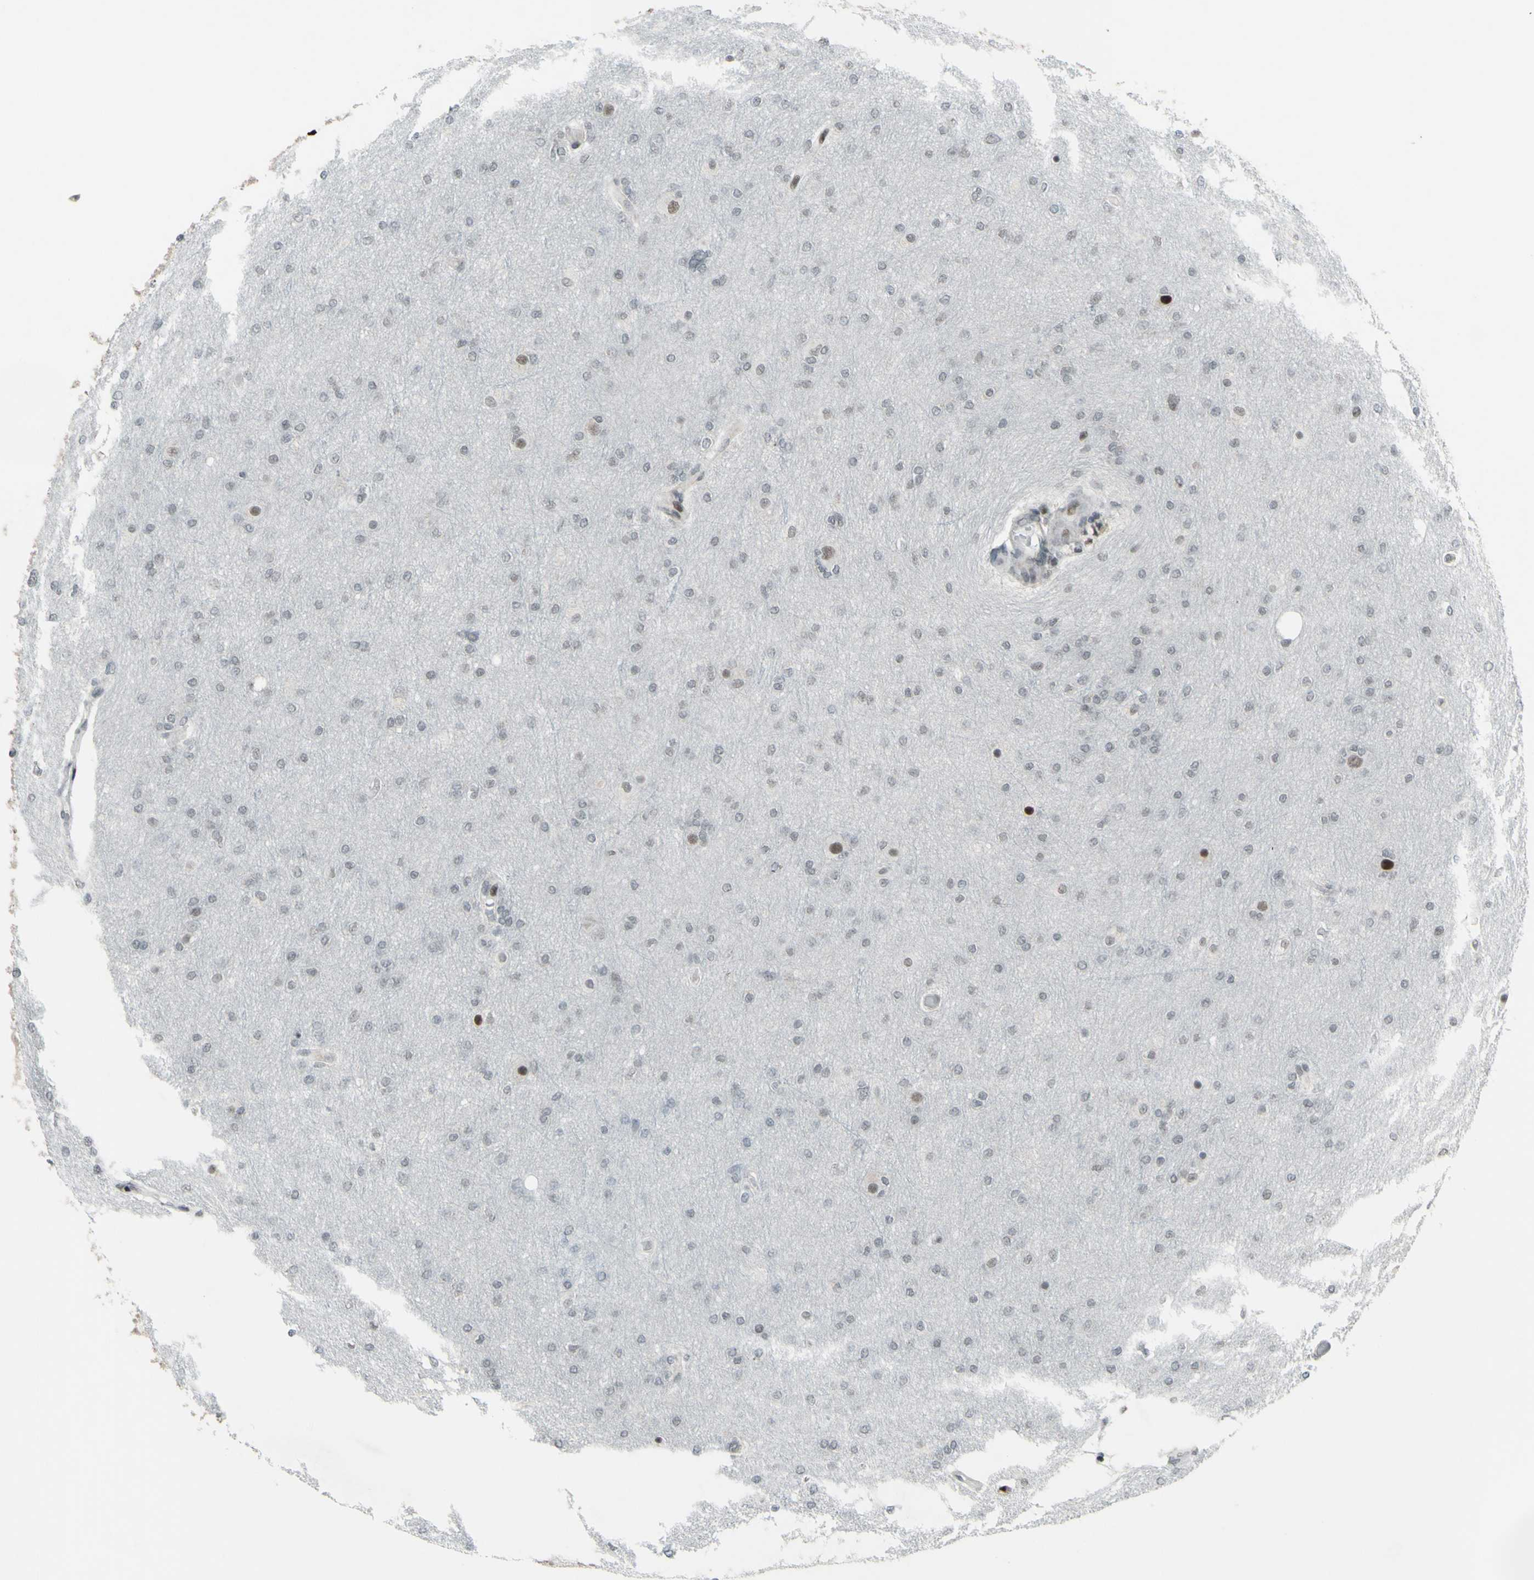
{"staining": {"intensity": "moderate", "quantity": "<25%", "location": "nuclear"}, "tissue": "glioma", "cell_type": "Tumor cells", "image_type": "cancer", "snomed": [{"axis": "morphology", "description": "Glioma, malignant, High grade"}, {"axis": "topography", "description": "Cerebral cortex"}], "caption": "Protein staining shows moderate nuclear staining in about <25% of tumor cells in high-grade glioma (malignant).", "gene": "SUPT6H", "patient": {"sex": "female", "age": 36}}